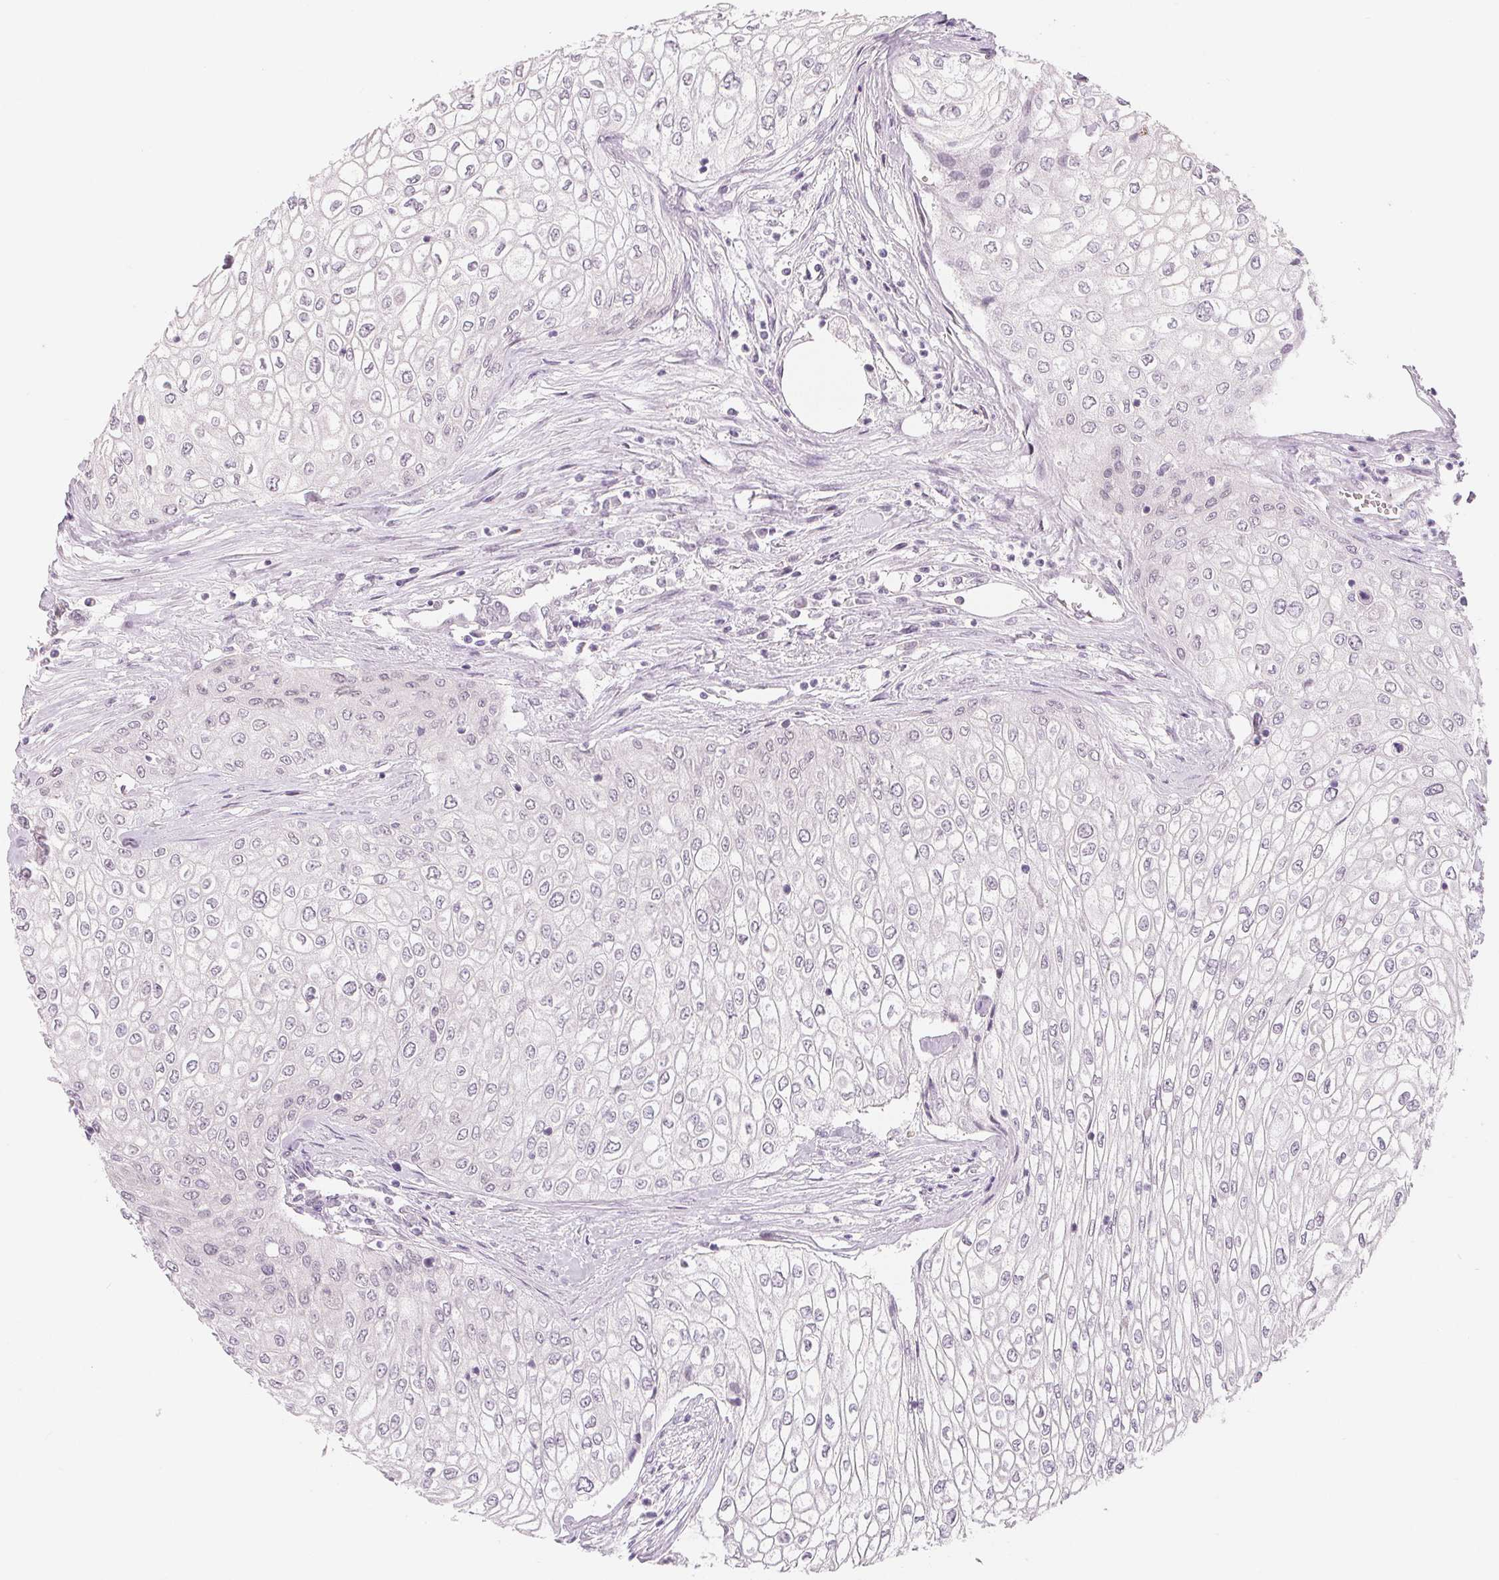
{"staining": {"intensity": "negative", "quantity": "none", "location": "none"}, "tissue": "urothelial cancer", "cell_type": "Tumor cells", "image_type": "cancer", "snomed": [{"axis": "morphology", "description": "Urothelial carcinoma, High grade"}, {"axis": "topography", "description": "Urinary bladder"}], "caption": "Protein analysis of high-grade urothelial carcinoma exhibits no significant positivity in tumor cells.", "gene": "CFC1", "patient": {"sex": "male", "age": 62}}